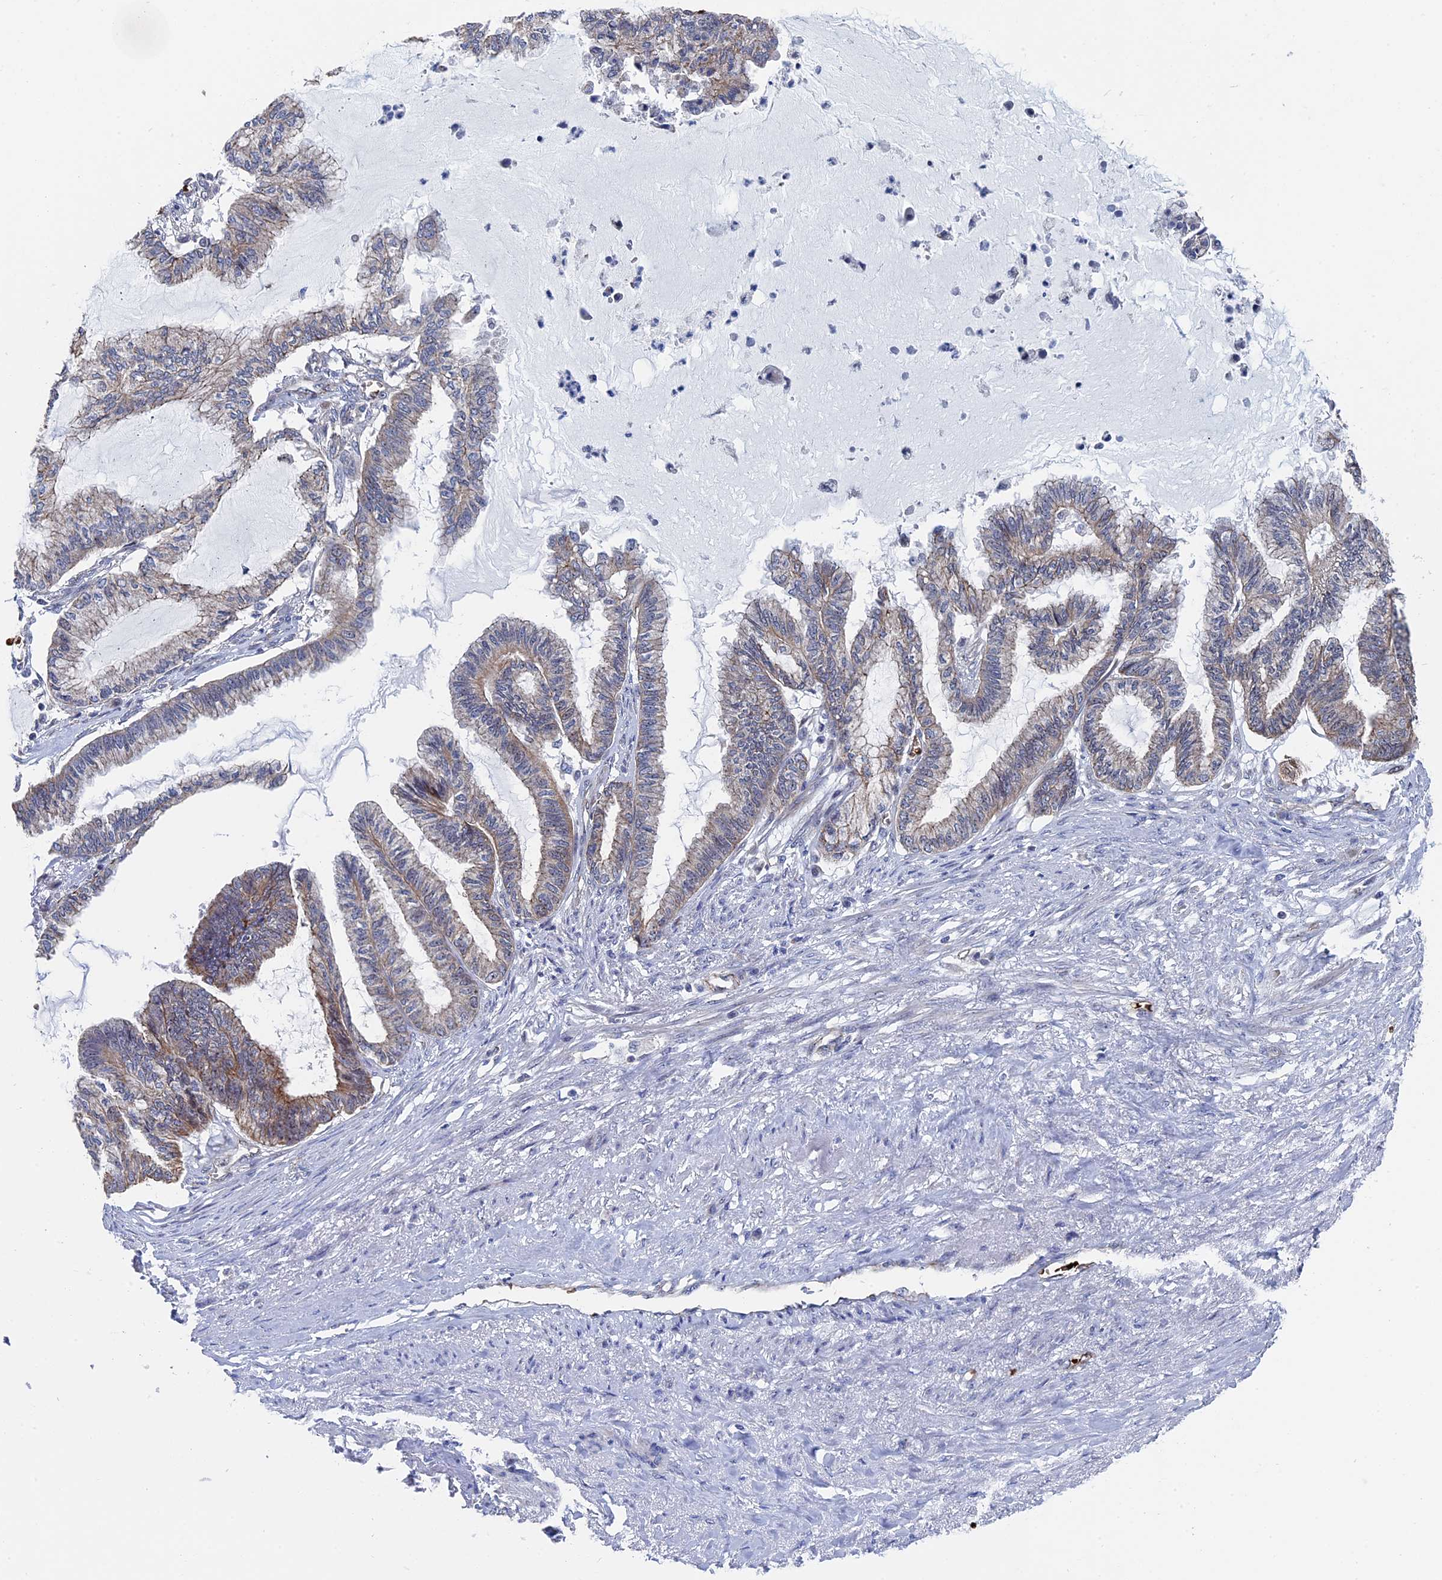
{"staining": {"intensity": "moderate", "quantity": "<25%", "location": "cytoplasmic/membranous"}, "tissue": "endometrial cancer", "cell_type": "Tumor cells", "image_type": "cancer", "snomed": [{"axis": "morphology", "description": "Adenocarcinoma, NOS"}, {"axis": "topography", "description": "Endometrium"}], "caption": "Endometrial cancer was stained to show a protein in brown. There is low levels of moderate cytoplasmic/membranous expression in about <25% of tumor cells. The staining was performed using DAB (3,3'-diaminobenzidine), with brown indicating positive protein expression. Nuclei are stained blue with hematoxylin.", "gene": "EXOSC9", "patient": {"sex": "female", "age": 86}}